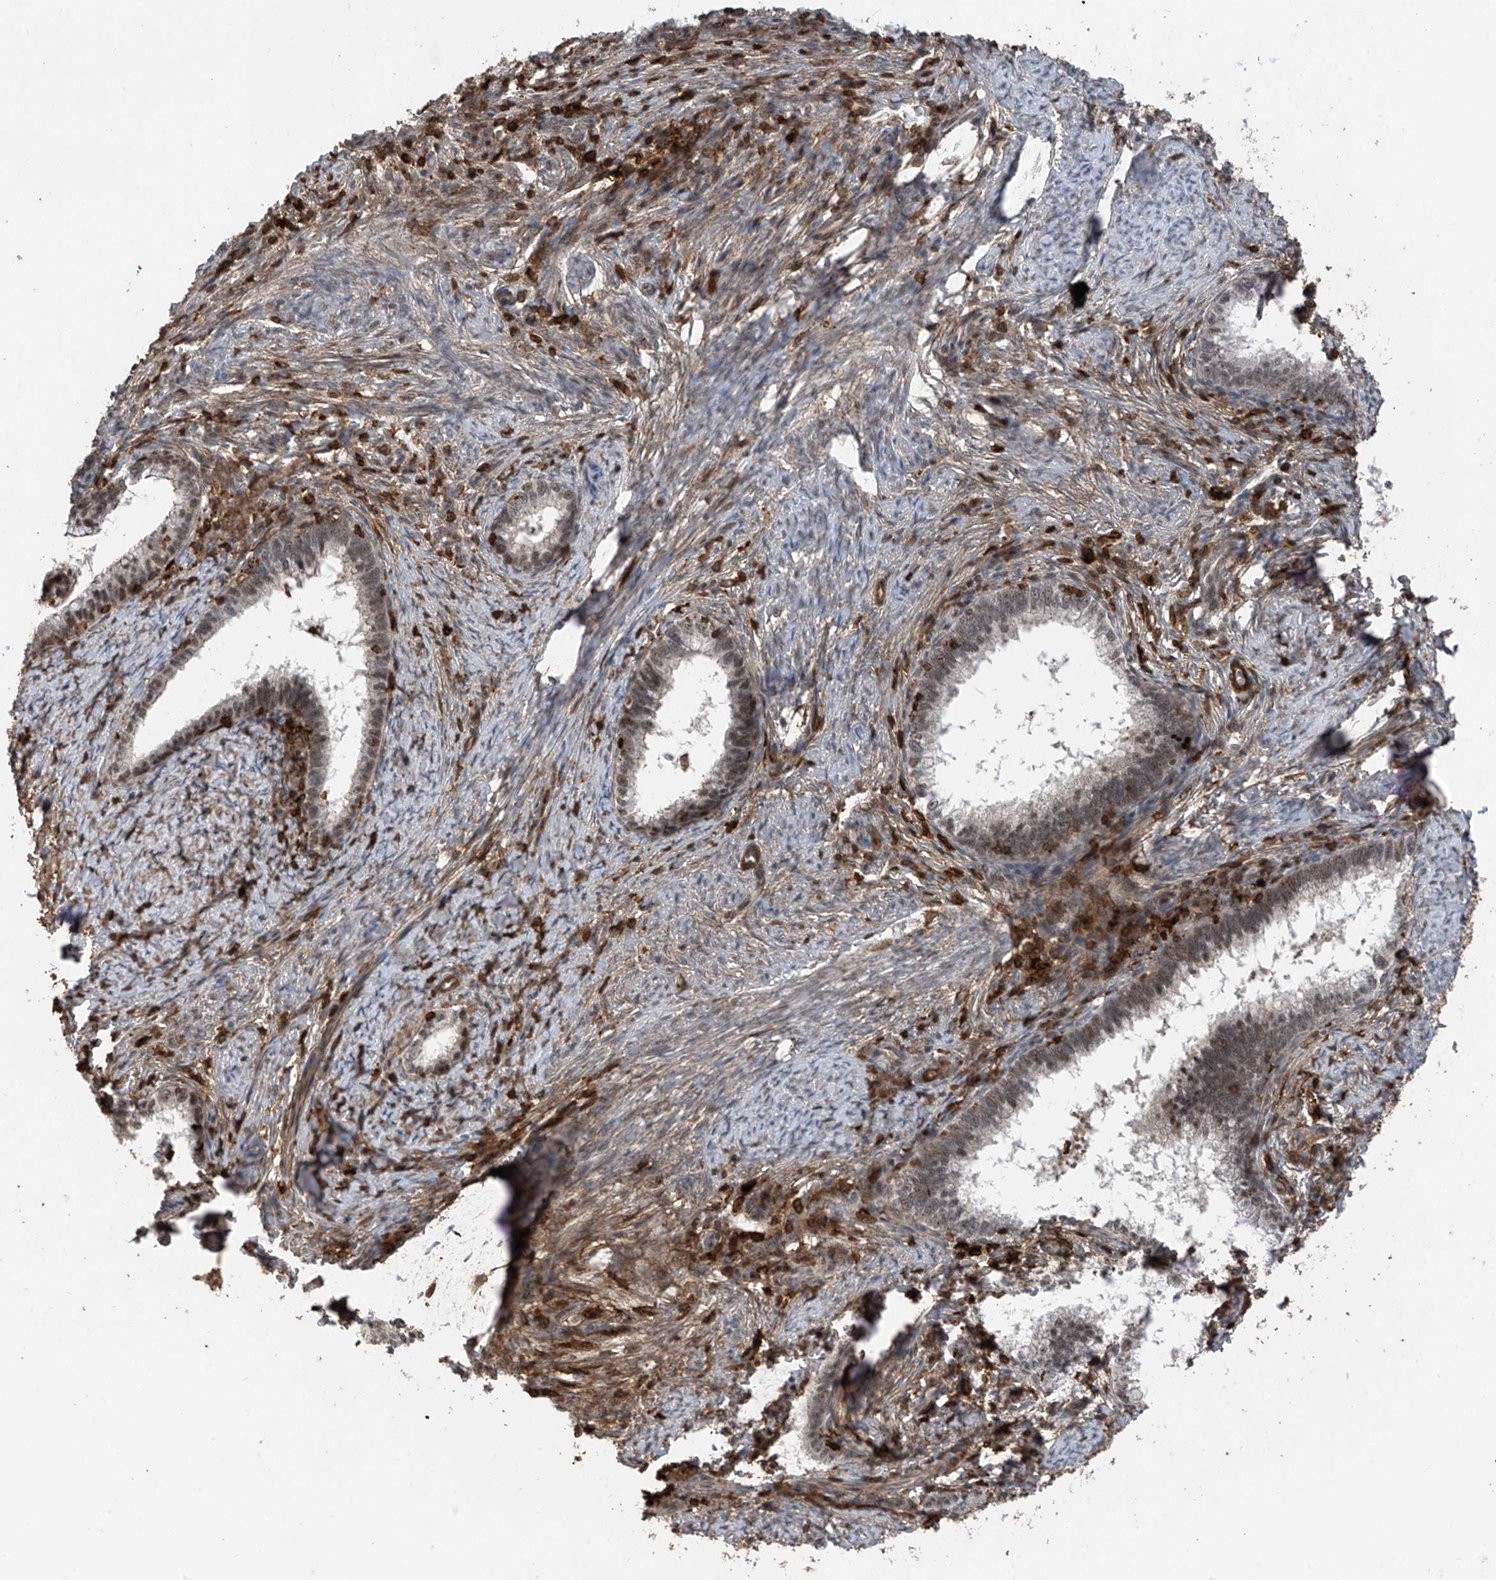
{"staining": {"intensity": "moderate", "quantity": "<25%", "location": "nuclear"}, "tissue": "cervical cancer", "cell_type": "Tumor cells", "image_type": "cancer", "snomed": [{"axis": "morphology", "description": "Adenocarcinoma, NOS"}, {"axis": "topography", "description": "Cervix"}], "caption": "IHC histopathology image of human adenocarcinoma (cervical) stained for a protein (brown), which reveals low levels of moderate nuclear staining in about <25% of tumor cells.", "gene": "MICAL1", "patient": {"sex": "female", "age": 36}}